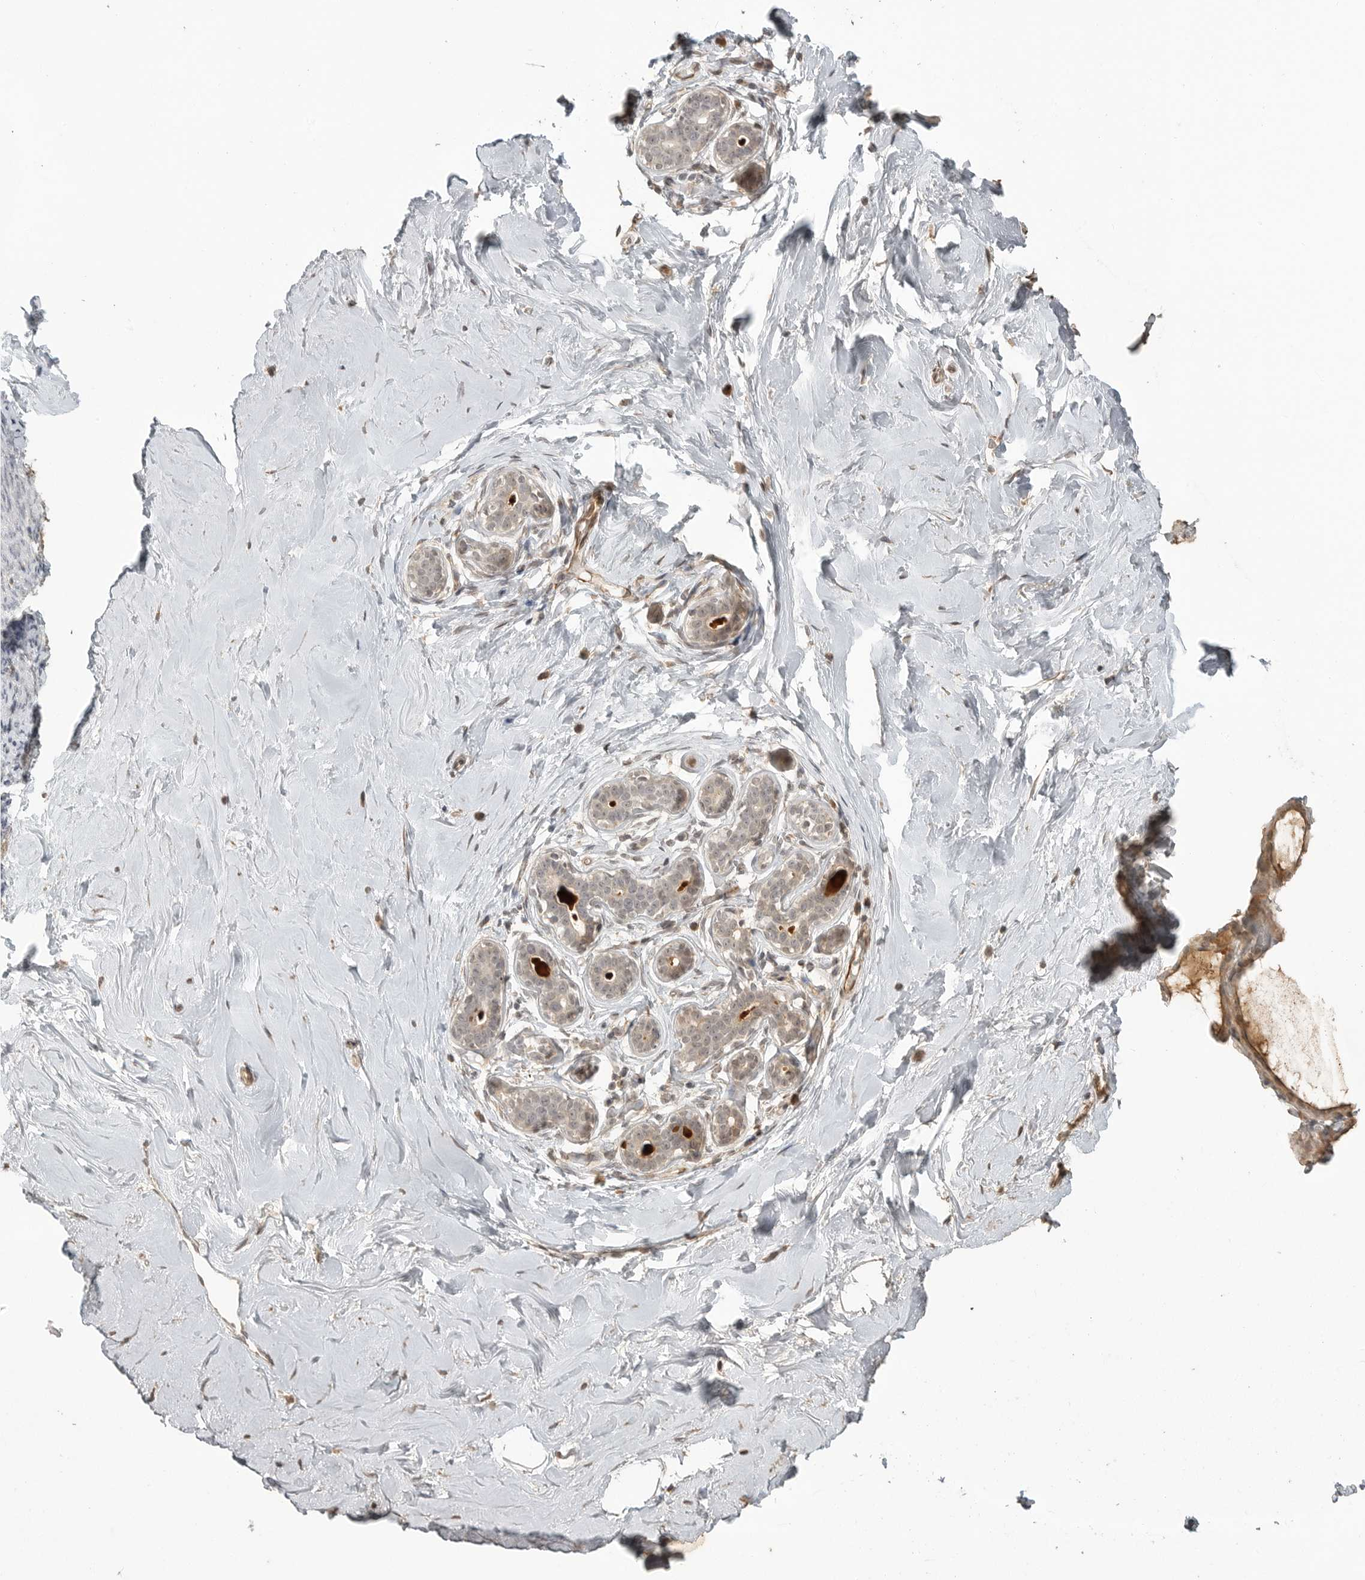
{"staining": {"intensity": "weak", "quantity": ">75%", "location": "cytoplasmic/membranous"}, "tissue": "breast", "cell_type": "Adipocytes", "image_type": "normal", "snomed": [{"axis": "morphology", "description": "Normal tissue, NOS"}, {"axis": "morphology", "description": "Adenoma, NOS"}, {"axis": "topography", "description": "Breast"}], "caption": "Protein expression analysis of unremarkable breast exhibits weak cytoplasmic/membranous expression in about >75% of adipocytes. The staining was performed using DAB, with brown indicating positive protein expression. Nuclei are stained blue with hematoxylin.", "gene": "SMG8", "patient": {"sex": "female", "age": 23}}